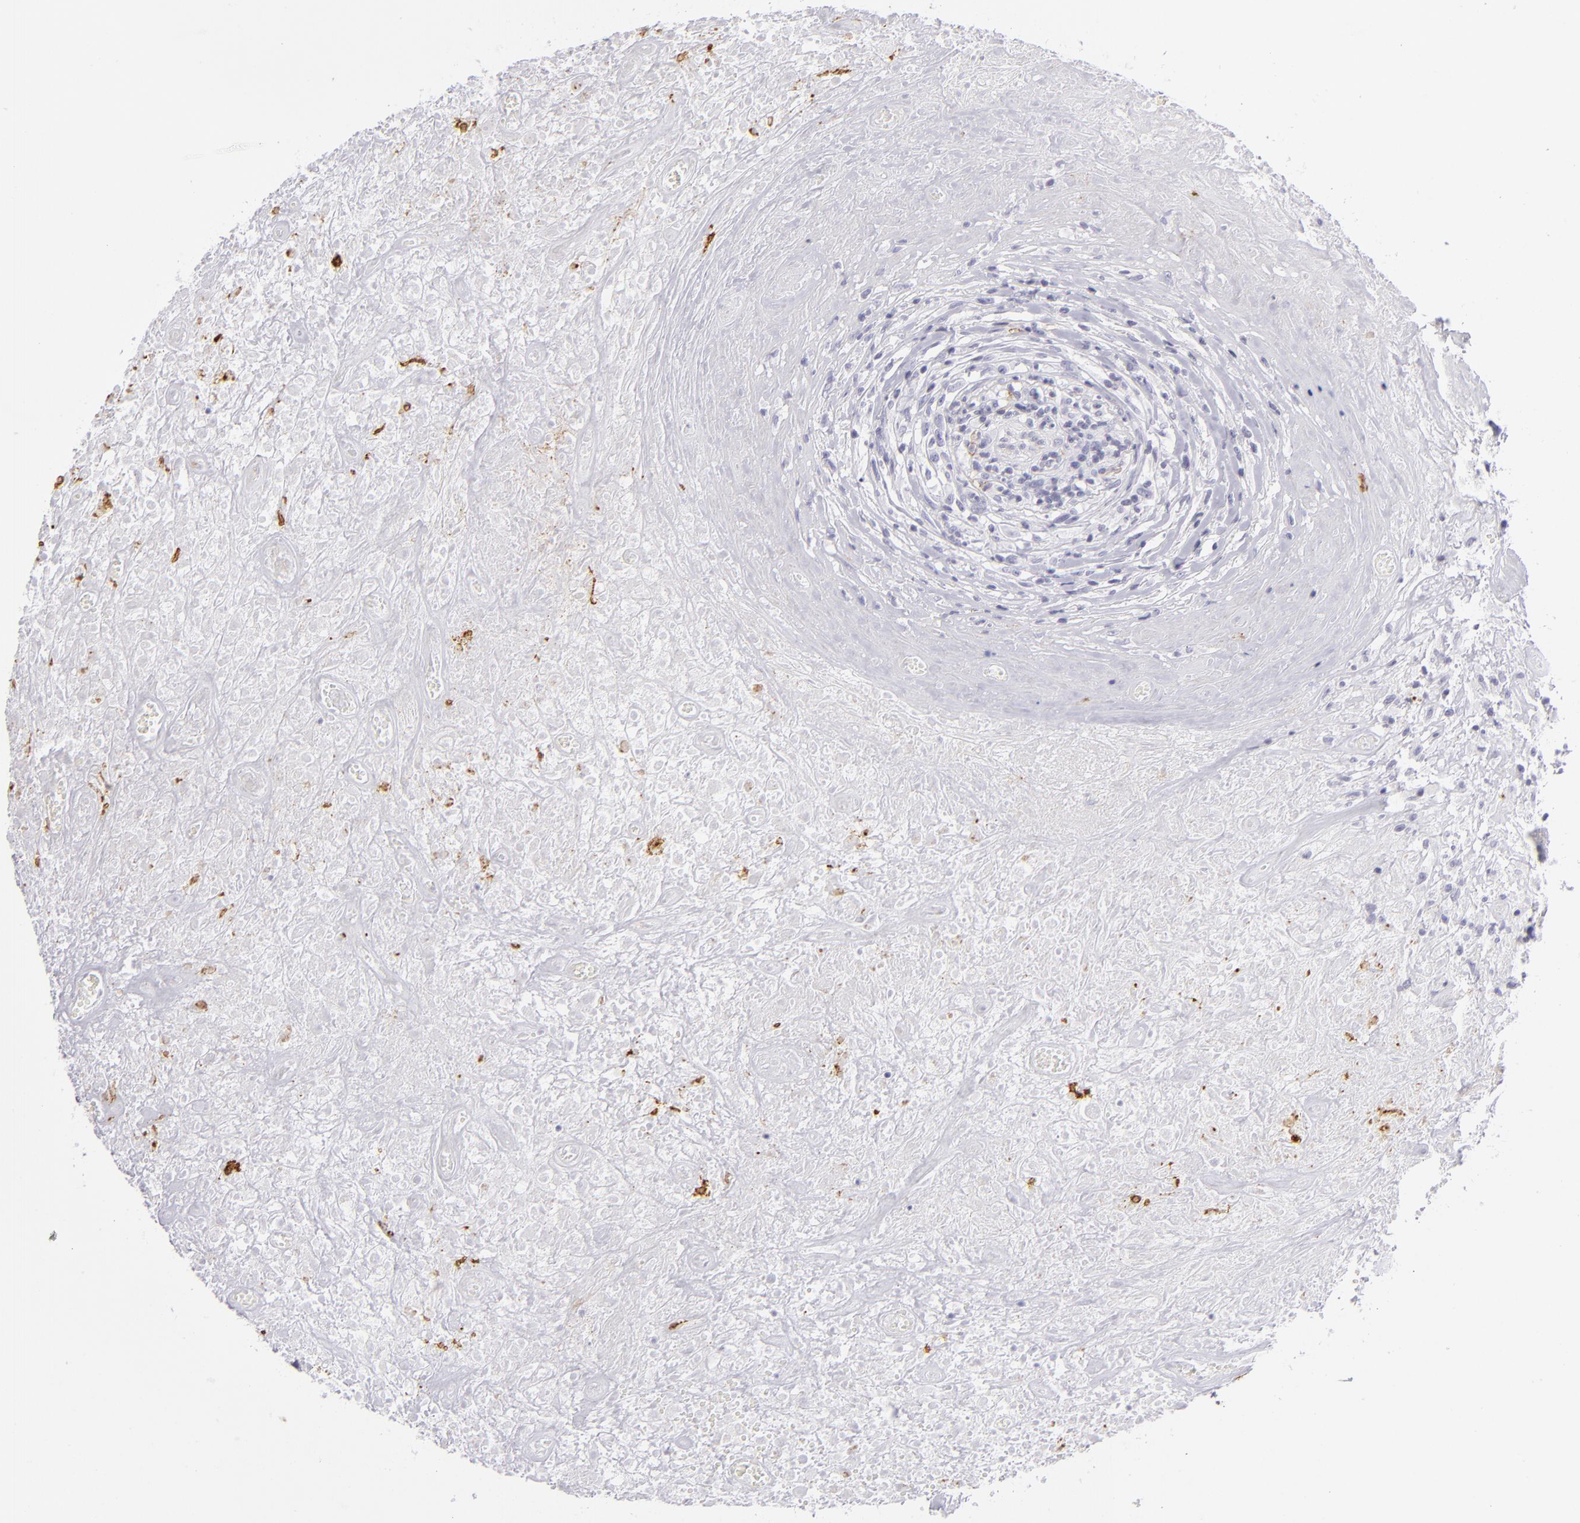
{"staining": {"intensity": "negative", "quantity": "none", "location": "none"}, "tissue": "lymphoma", "cell_type": "Tumor cells", "image_type": "cancer", "snomed": [{"axis": "morphology", "description": "Hodgkin's disease, NOS"}, {"axis": "topography", "description": "Lymph node"}], "caption": "Immunohistochemistry image of lymphoma stained for a protein (brown), which displays no staining in tumor cells. The staining was performed using DAB (3,3'-diaminobenzidine) to visualize the protein expression in brown, while the nuclei were stained in blue with hematoxylin (Magnification: 20x).", "gene": "THBD", "patient": {"sex": "male", "age": 46}}